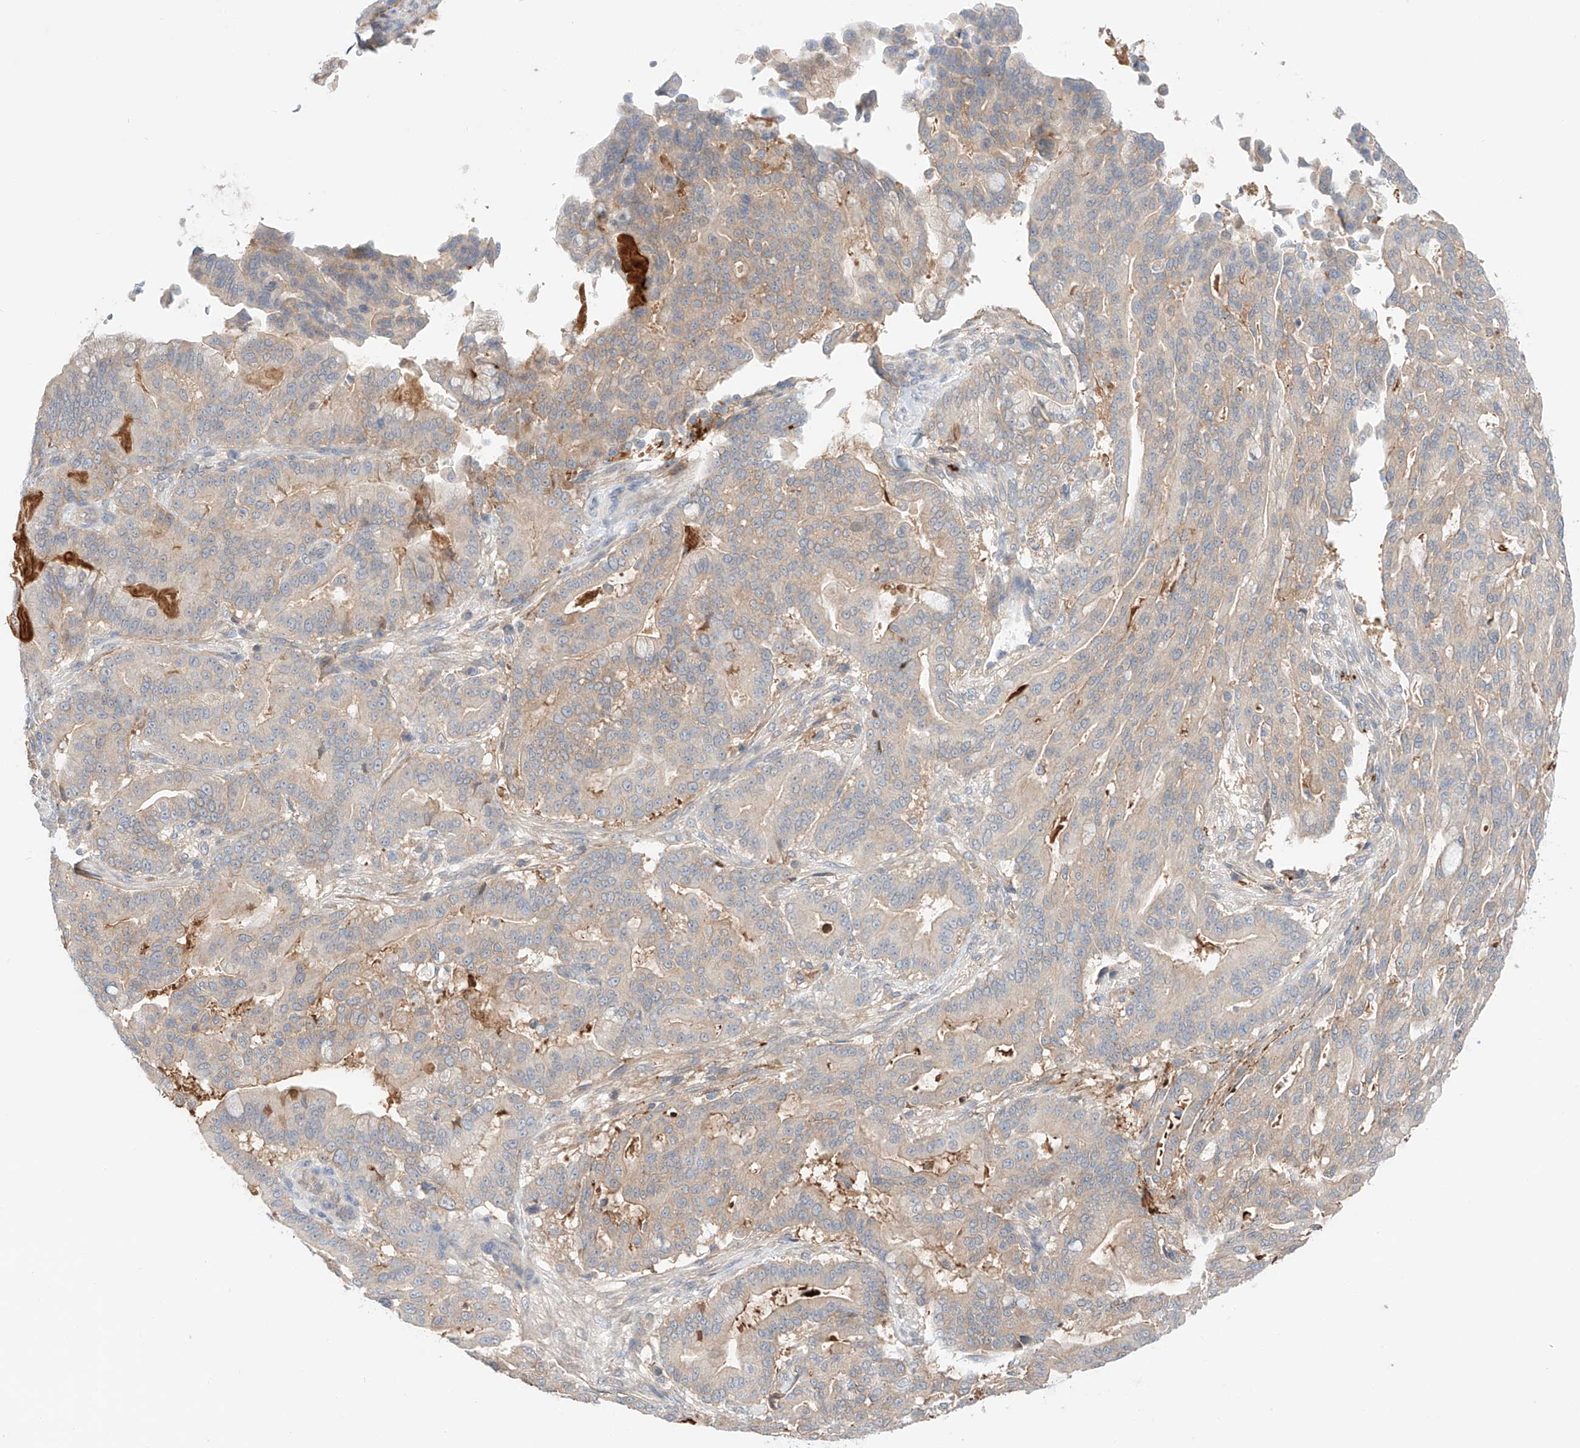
{"staining": {"intensity": "weak", "quantity": ">75%", "location": "cytoplasmic/membranous"}, "tissue": "pancreatic cancer", "cell_type": "Tumor cells", "image_type": "cancer", "snomed": [{"axis": "morphology", "description": "Adenocarcinoma, NOS"}, {"axis": "topography", "description": "Pancreas"}], "caption": "Protein expression analysis of pancreatic cancer (adenocarcinoma) shows weak cytoplasmic/membranous expression in approximately >75% of tumor cells. The staining is performed using DAB brown chromogen to label protein expression. The nuclei are counter-stained blue using hematoxylin.", "gene": "PGGT1B", "patient": {"sex": "male", "age": 63}}